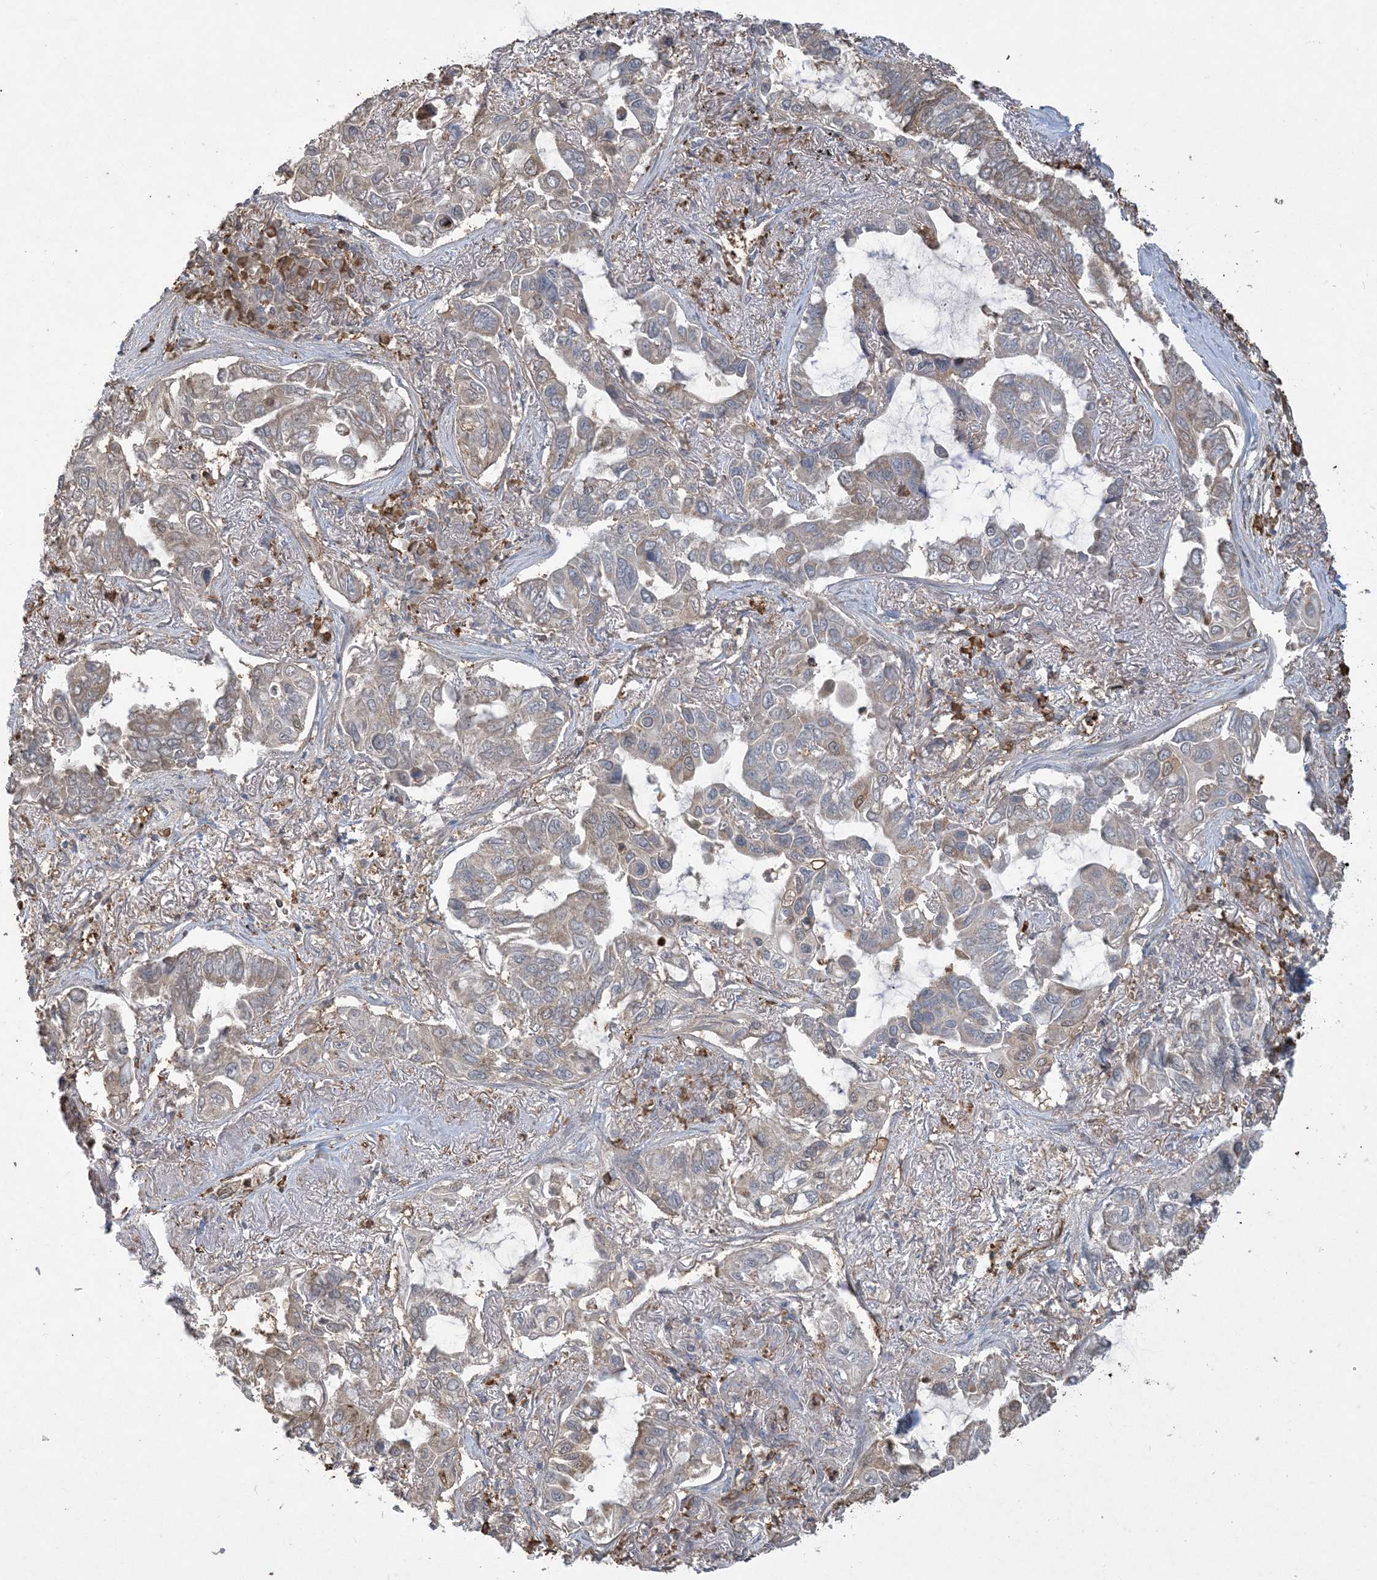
{"staining": {"intensity": "weak", "quantity": "25%-75%", "location": "cytoplasmic/membranous"}, "tissue": "lung cancer", "cell_type": "Tumor cells", "image_type": "cancer", "snomed": [{"axis": "morphology", "description": "Adenocarcinoma, NOS"}, {"axis": "topography", "description": "Lung"}], "caption": "This photomicrograph exhibits lung cancer (adenocarcinoma) stained with immunohistochemistry to label a protein in brown. The cytoplasmic/membranous of tumor cells show weak positivity for the protein. Nuclei are counter-stained blue.", "gene": "TMSB4X", "patient": {"sex": "male", "age": 64}}